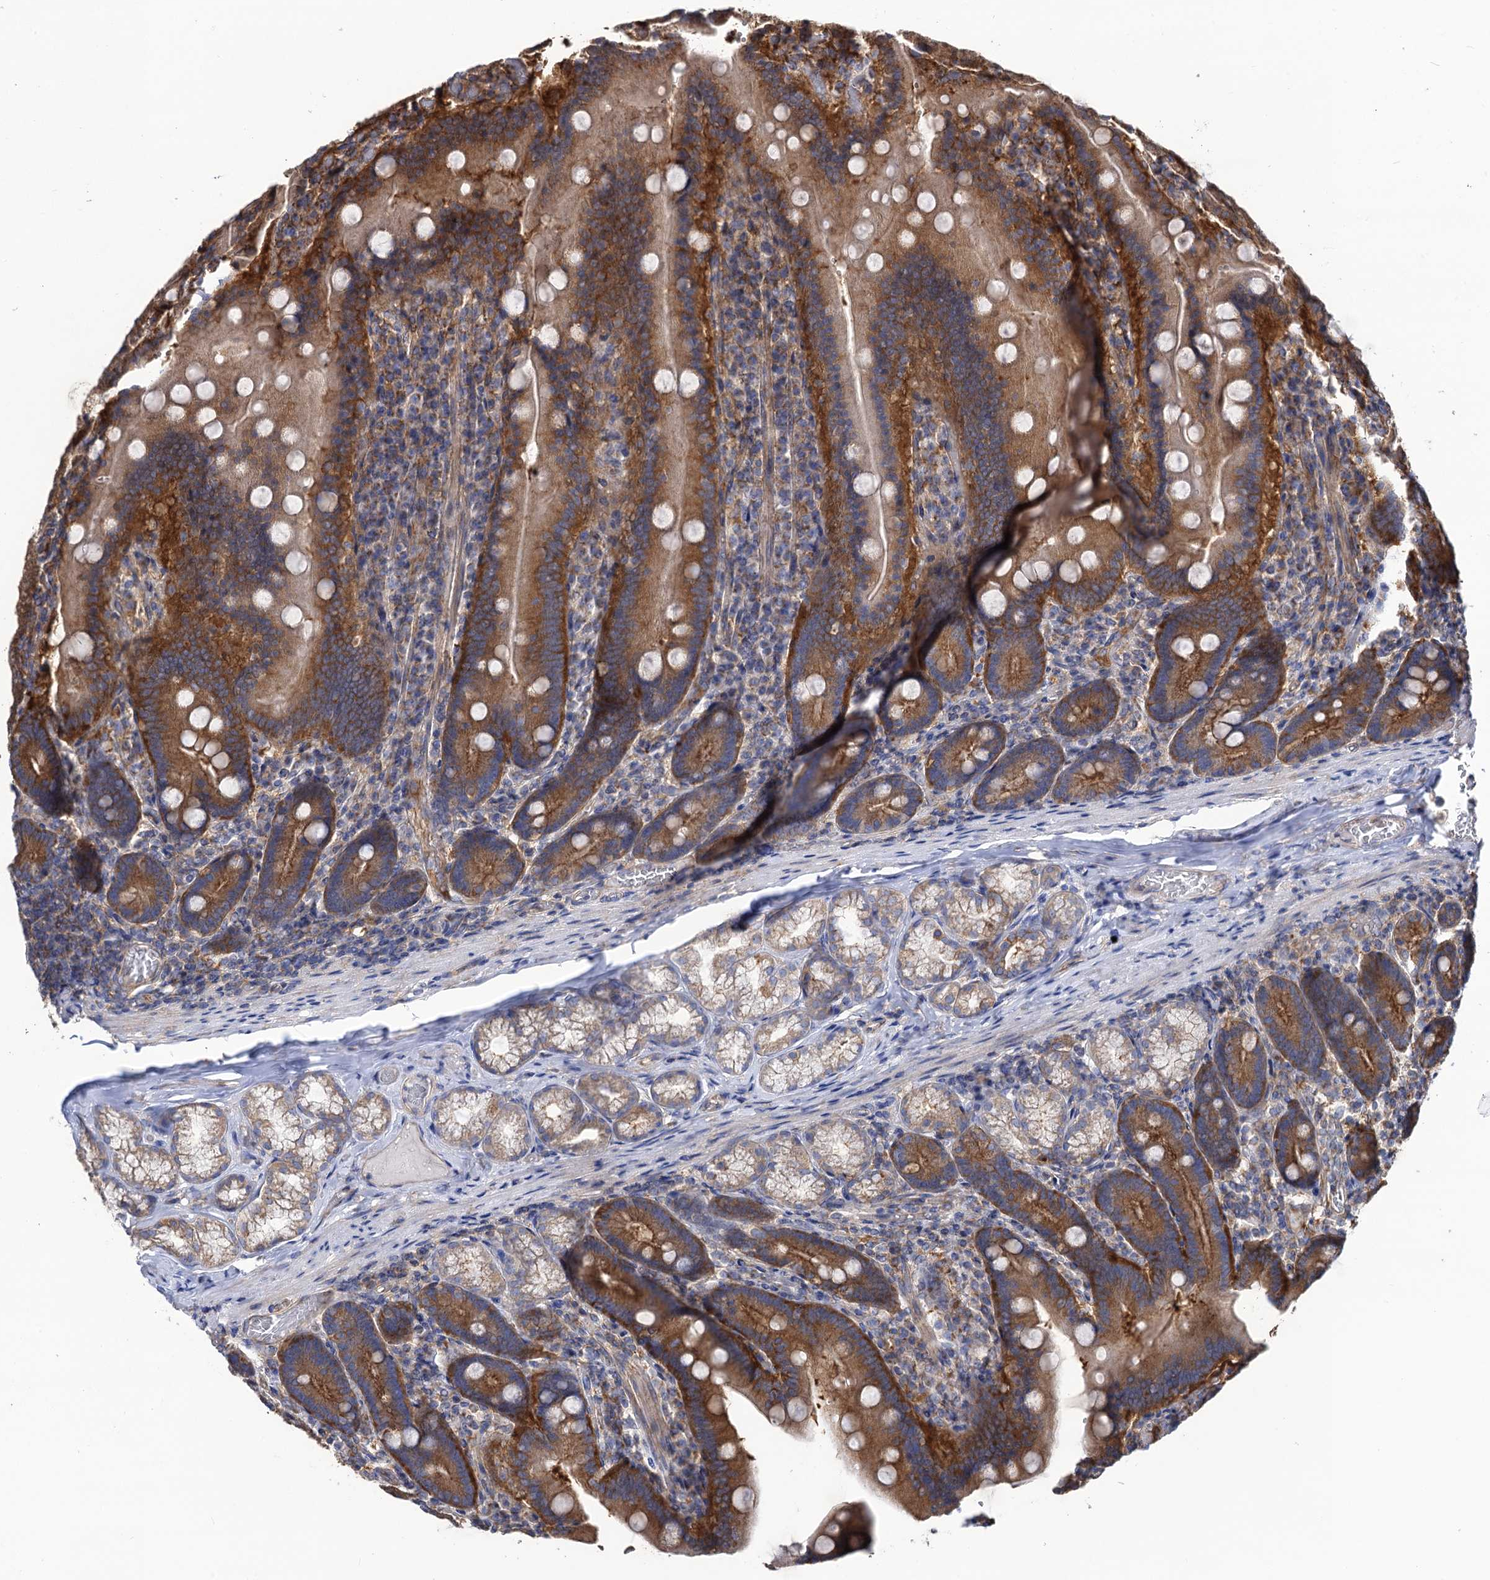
{"staining": {"intensity": "moderate", "quantity": ">75%", "location": "cytoplasmic/membranous"}, "tissue": "duodenum", "cell_type": "Glandular cells", "image_type": "normal", "snomed": [{"axis": "morphology", "description": "Normal tissue, NOS"}, {"axis": "topography", "description": "Duodenum"}], "caption": "A medium amount of moderate cytoplasmic/membranous expression is identified in about >75% of glandular cells in unremarkable duodenum. Nuclei are stained in blue.", "gene": "DYDC1", "patient": {"sex": "female", "age": 62}}